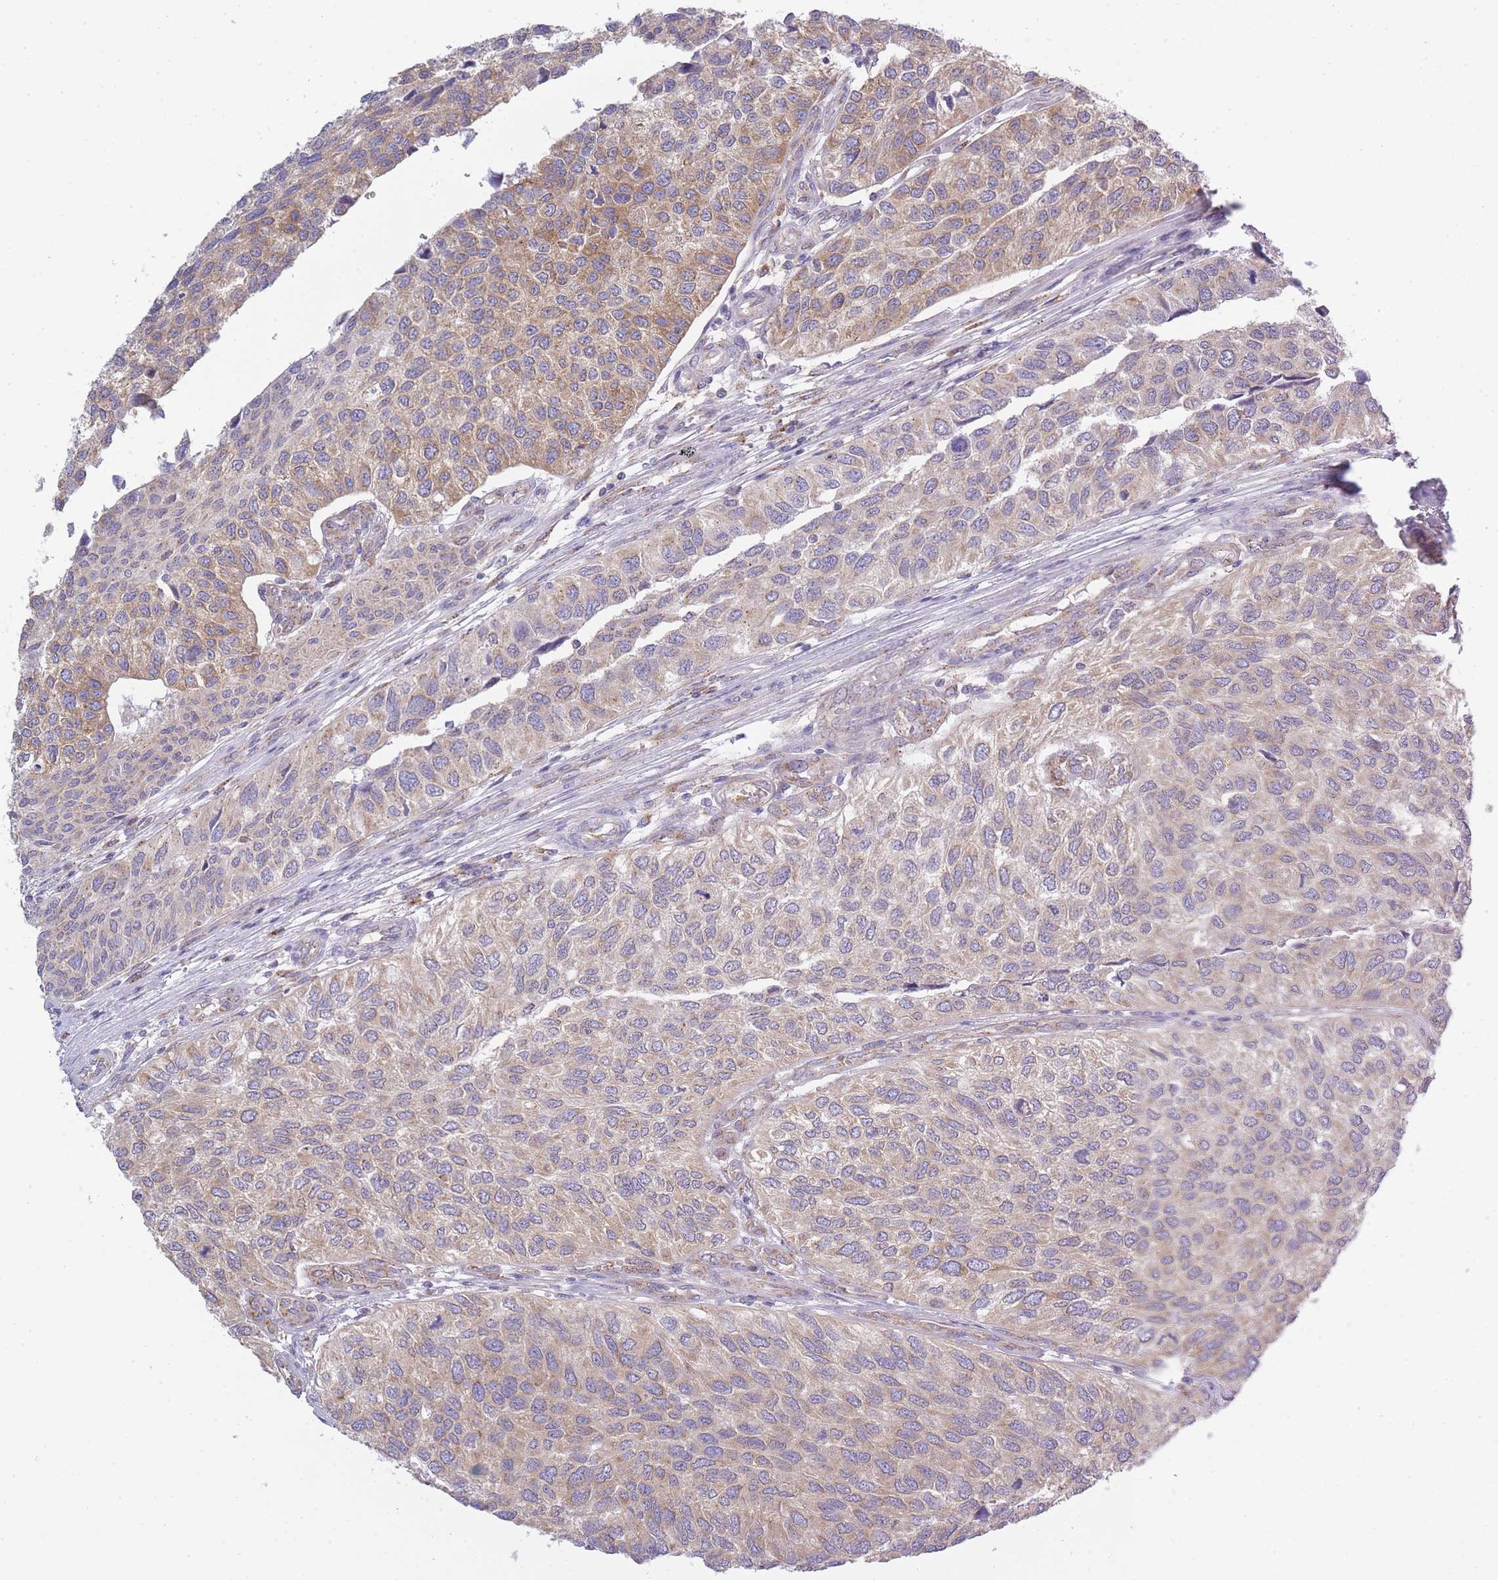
{"staining": {"intensity": "moderate", "quantity": "25%-75%", "location": "cytoplasmic/membranous"}, "tissue": "urothelial cancer", "cell_type": "Tumor cells", "image_type": "cancer", "snomed": [{"axis": "morphology", "description": "Urothelial carcinoma, NOS"}, {"axis": "topography", "description": "Urinary bladder"}], "caption": "A high-resolution micrograph shows immunohistochemistry (IHC) staining of transitional cell carcinoma, which shows moderate cytoplasmic/membranous staining in approximately 25%-75% of tumor cells.", "gene": "COPG2", "patient": {"sex": "male", "age": 55}}